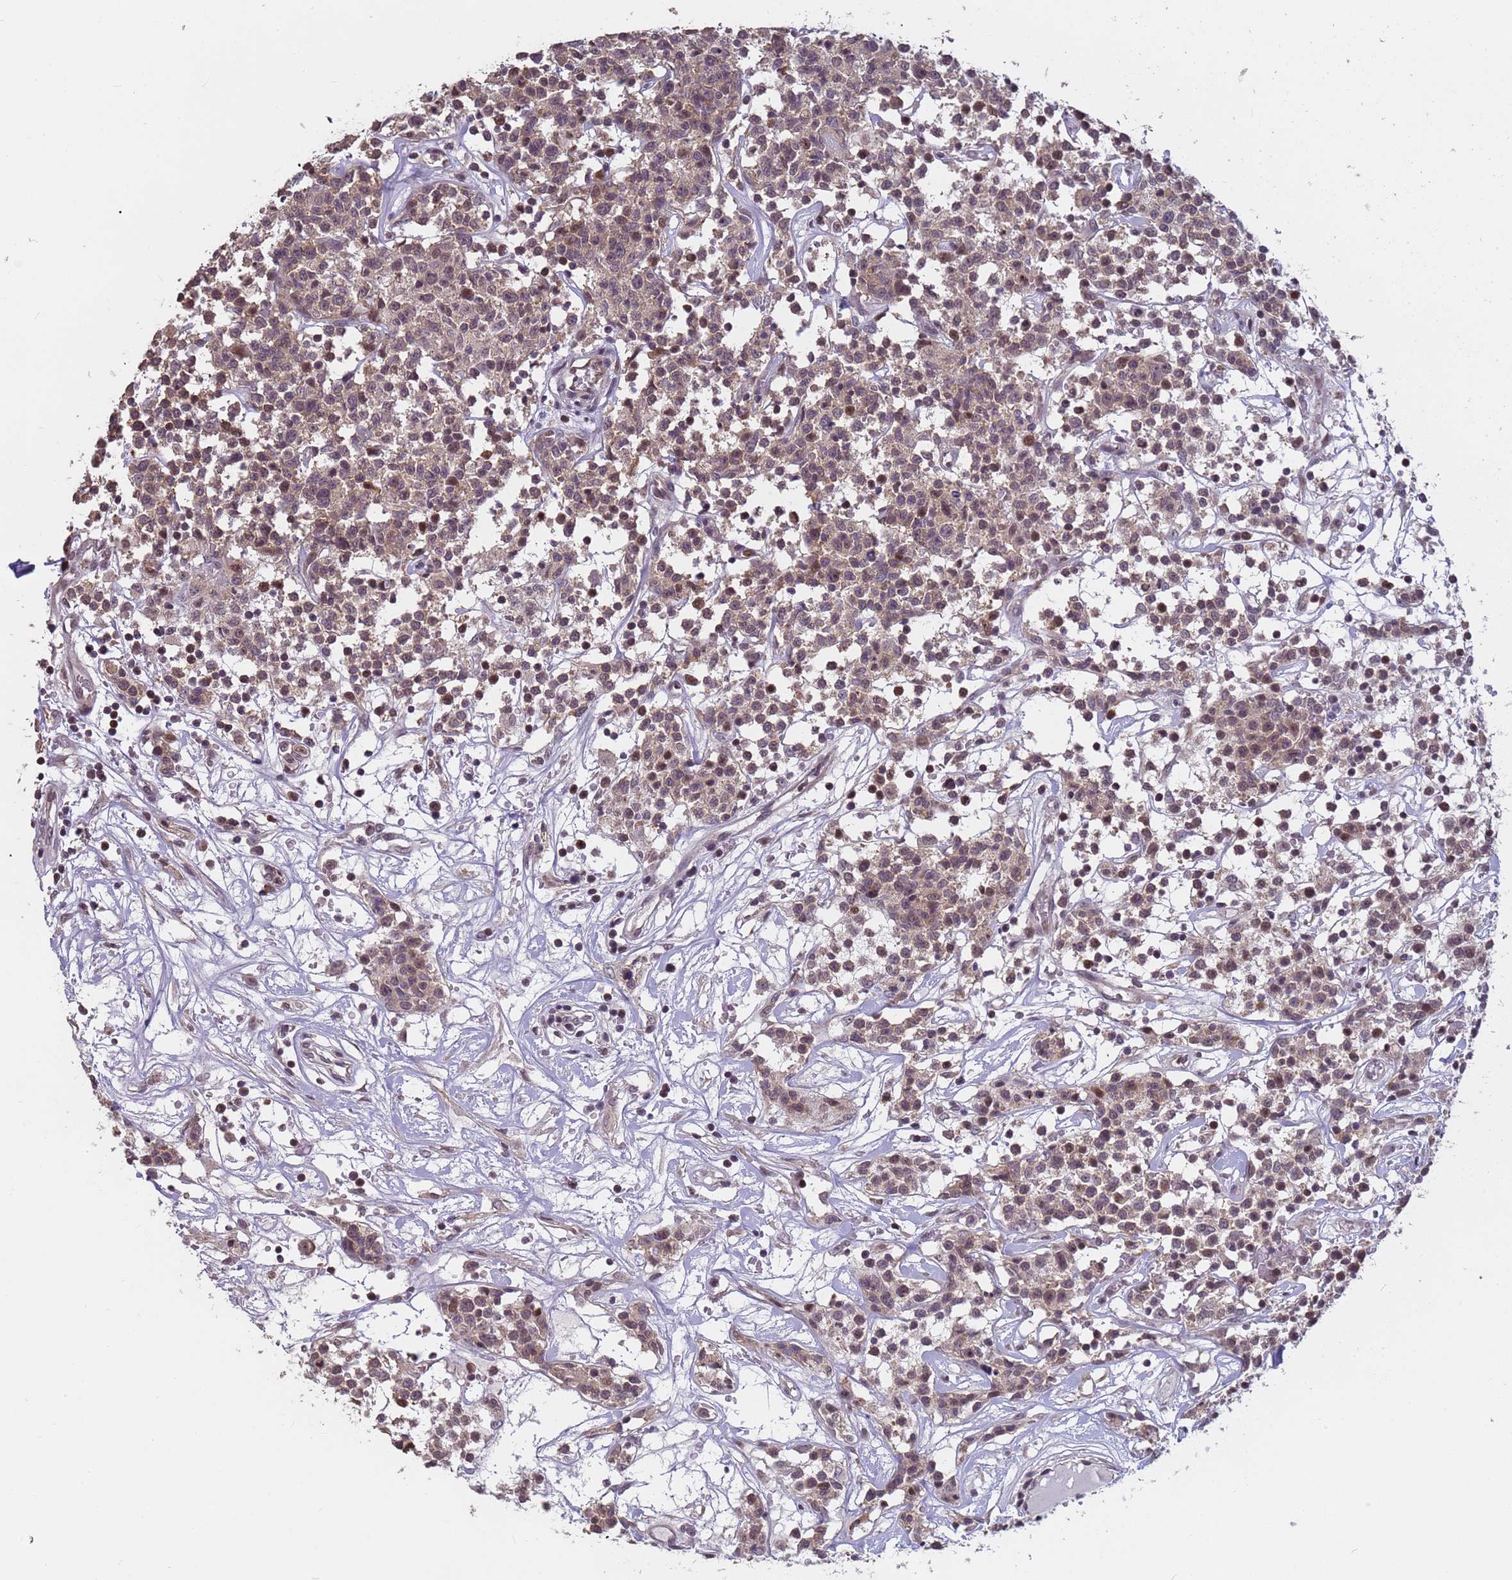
{"staining": {"intensity": "weak", "quantity": "25%-75%", "location": "cytoplasmic/membranous,nuclear"}, "tissue": "lymphoma", "cell_type": "Tumor cells", "image_type": "cancer", "snomed": [{"axis": "morphology", "description": "Malignant lymphoma, non-Hodgkin's type, Low grade"}, {"axis": "topography", "description": "Small intestine"}], "caption": "Brown immunohistochemical staining in low-grade malignant lymphoma, non-Hodgkin's type reveals weak cytoplasmic/membranous and nuclear expression in approximately 25%-75% of tumor cells. Immunohistochemistry (ihc) stains the protein of interest in brown and the nuclei are stained blue.", "gene": "VWA3A", "patient": {"sex": "female", "age": 59}}